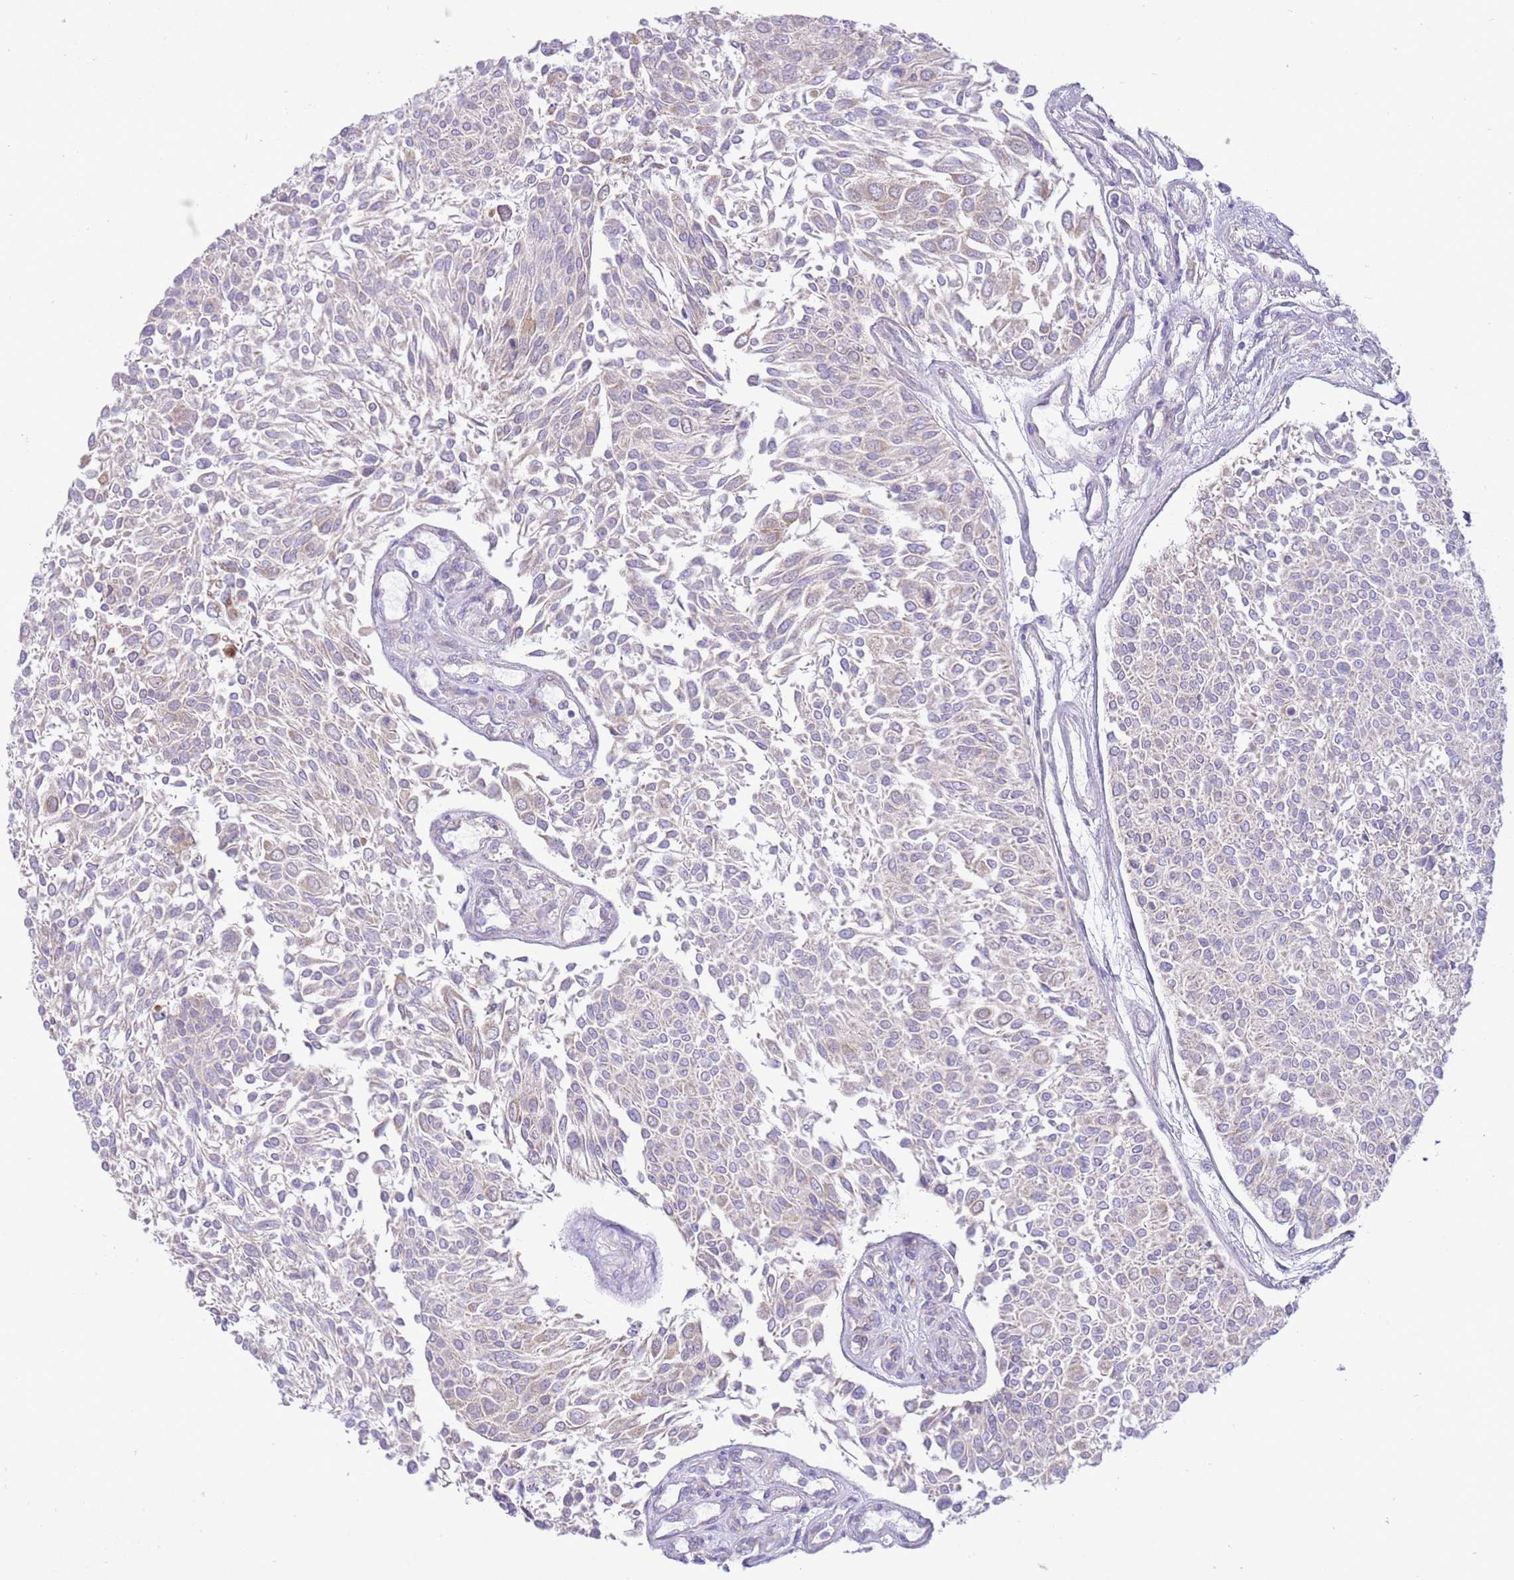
{"staining": {"intensity": "negative", "quantity": "none", "location": "none"}, "tissue": "urothelial cancer", "cell_type": "Tumor cells", "image_type": "cancer", "snomed": [{"axis": "morphology", "description": "Urothelial carcinoma, NOS"}, {"axis": "topography", "description": "Urinary bladder"}], "caption": "A histopathology image of transitional cell carcinoma stained for a protein demonstrates no brown staining in tumor cells.", "gene": "OAZ2", "patient": {"sex": "male", "age": 55}}